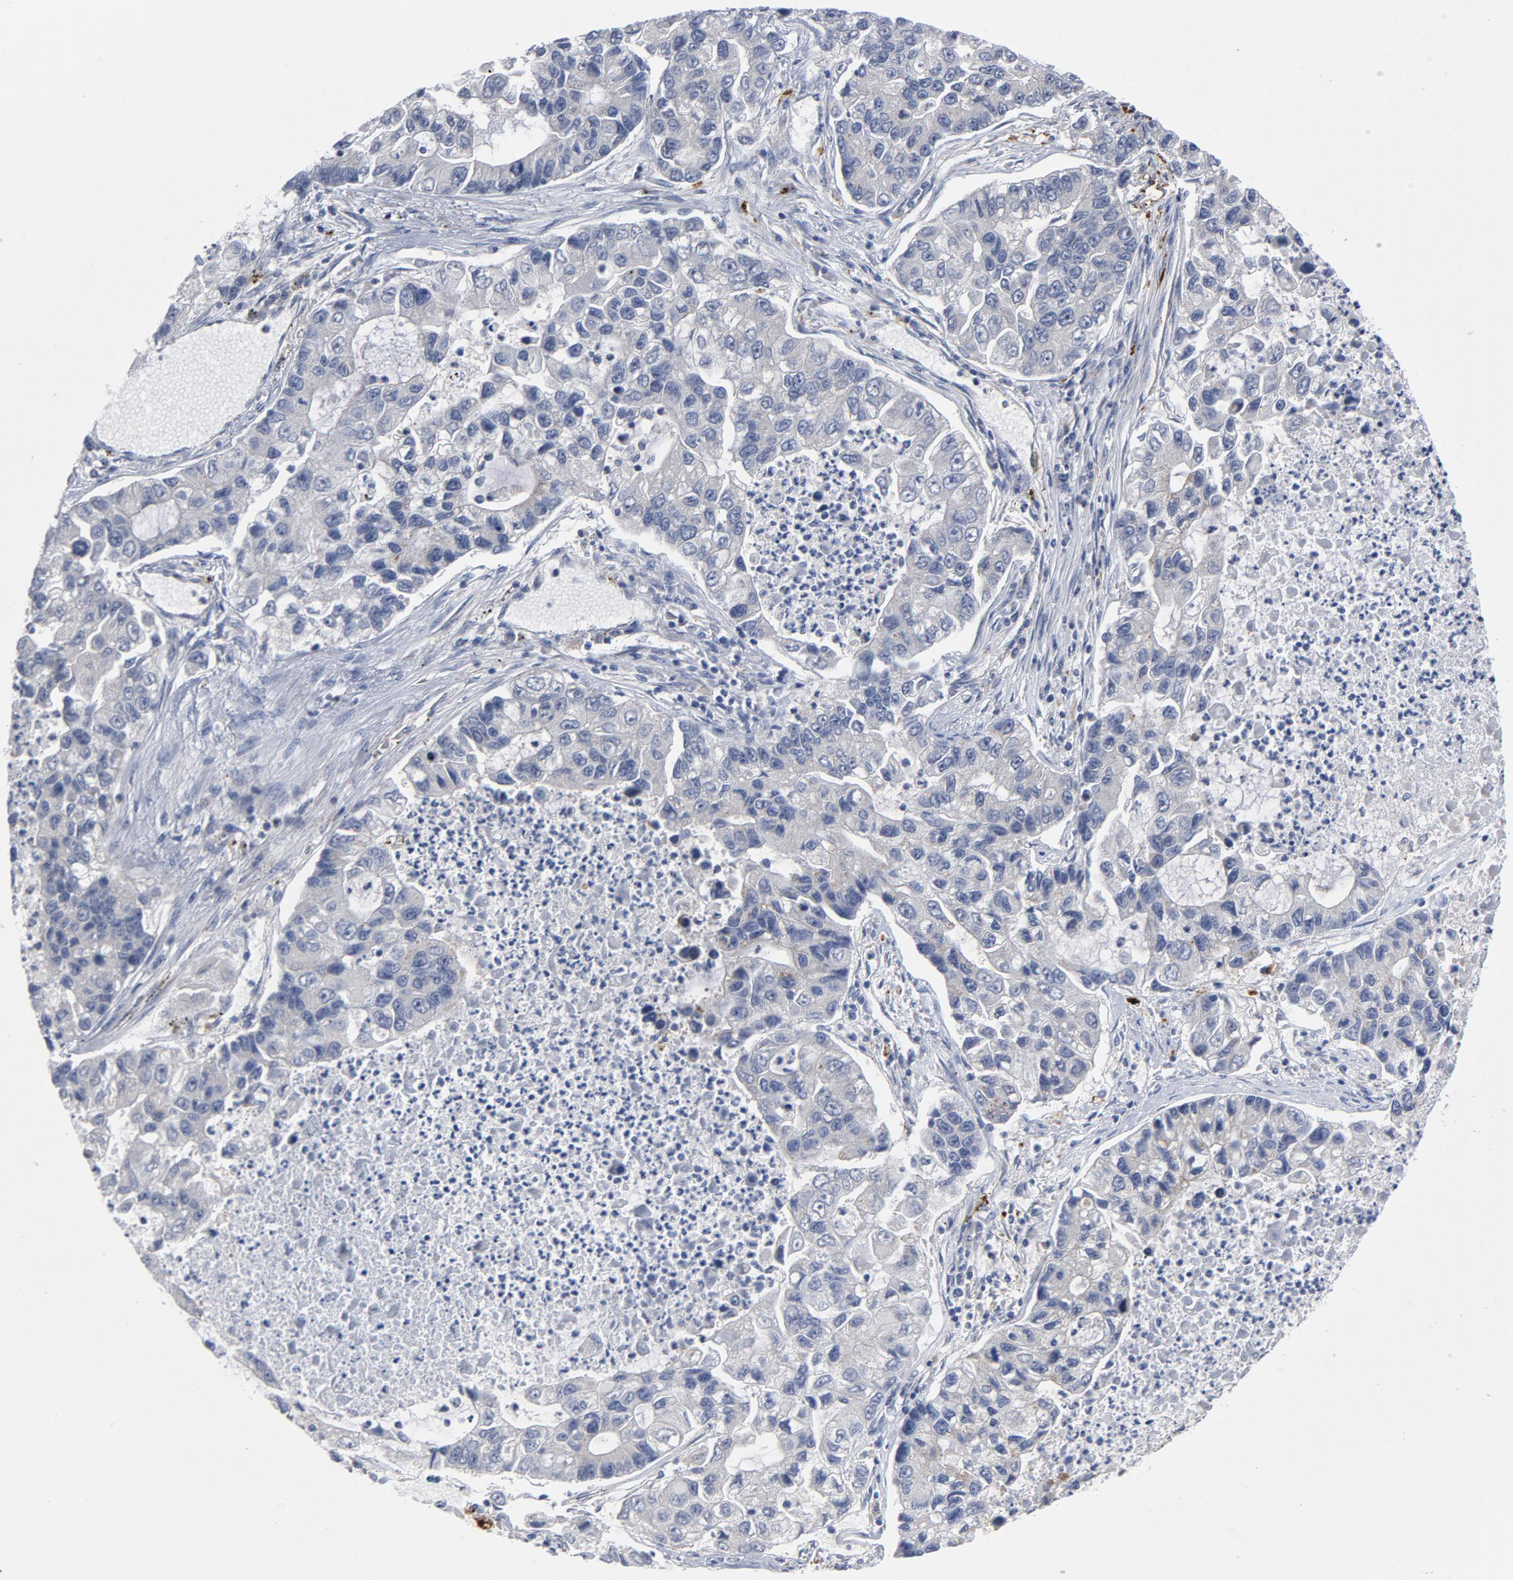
{"staining": {"intensity": "negative", "quantity": "none", "location": "none"}, "tissue": "lung cancer", "cell_type": "Tumor cells", "image_type": "cancer", "snomed": [{"axis": "morphology", "description": "Adenocarcinoma, NOS"}, {"axis": "topography", "description": "Lung"}], "caption": "A high-resolution image shows IHC staining of lung cancer, which reveals no significant staining in tumor cells.", "gene": "AKT2", "patient": {"sex": "female", "age": 51}}